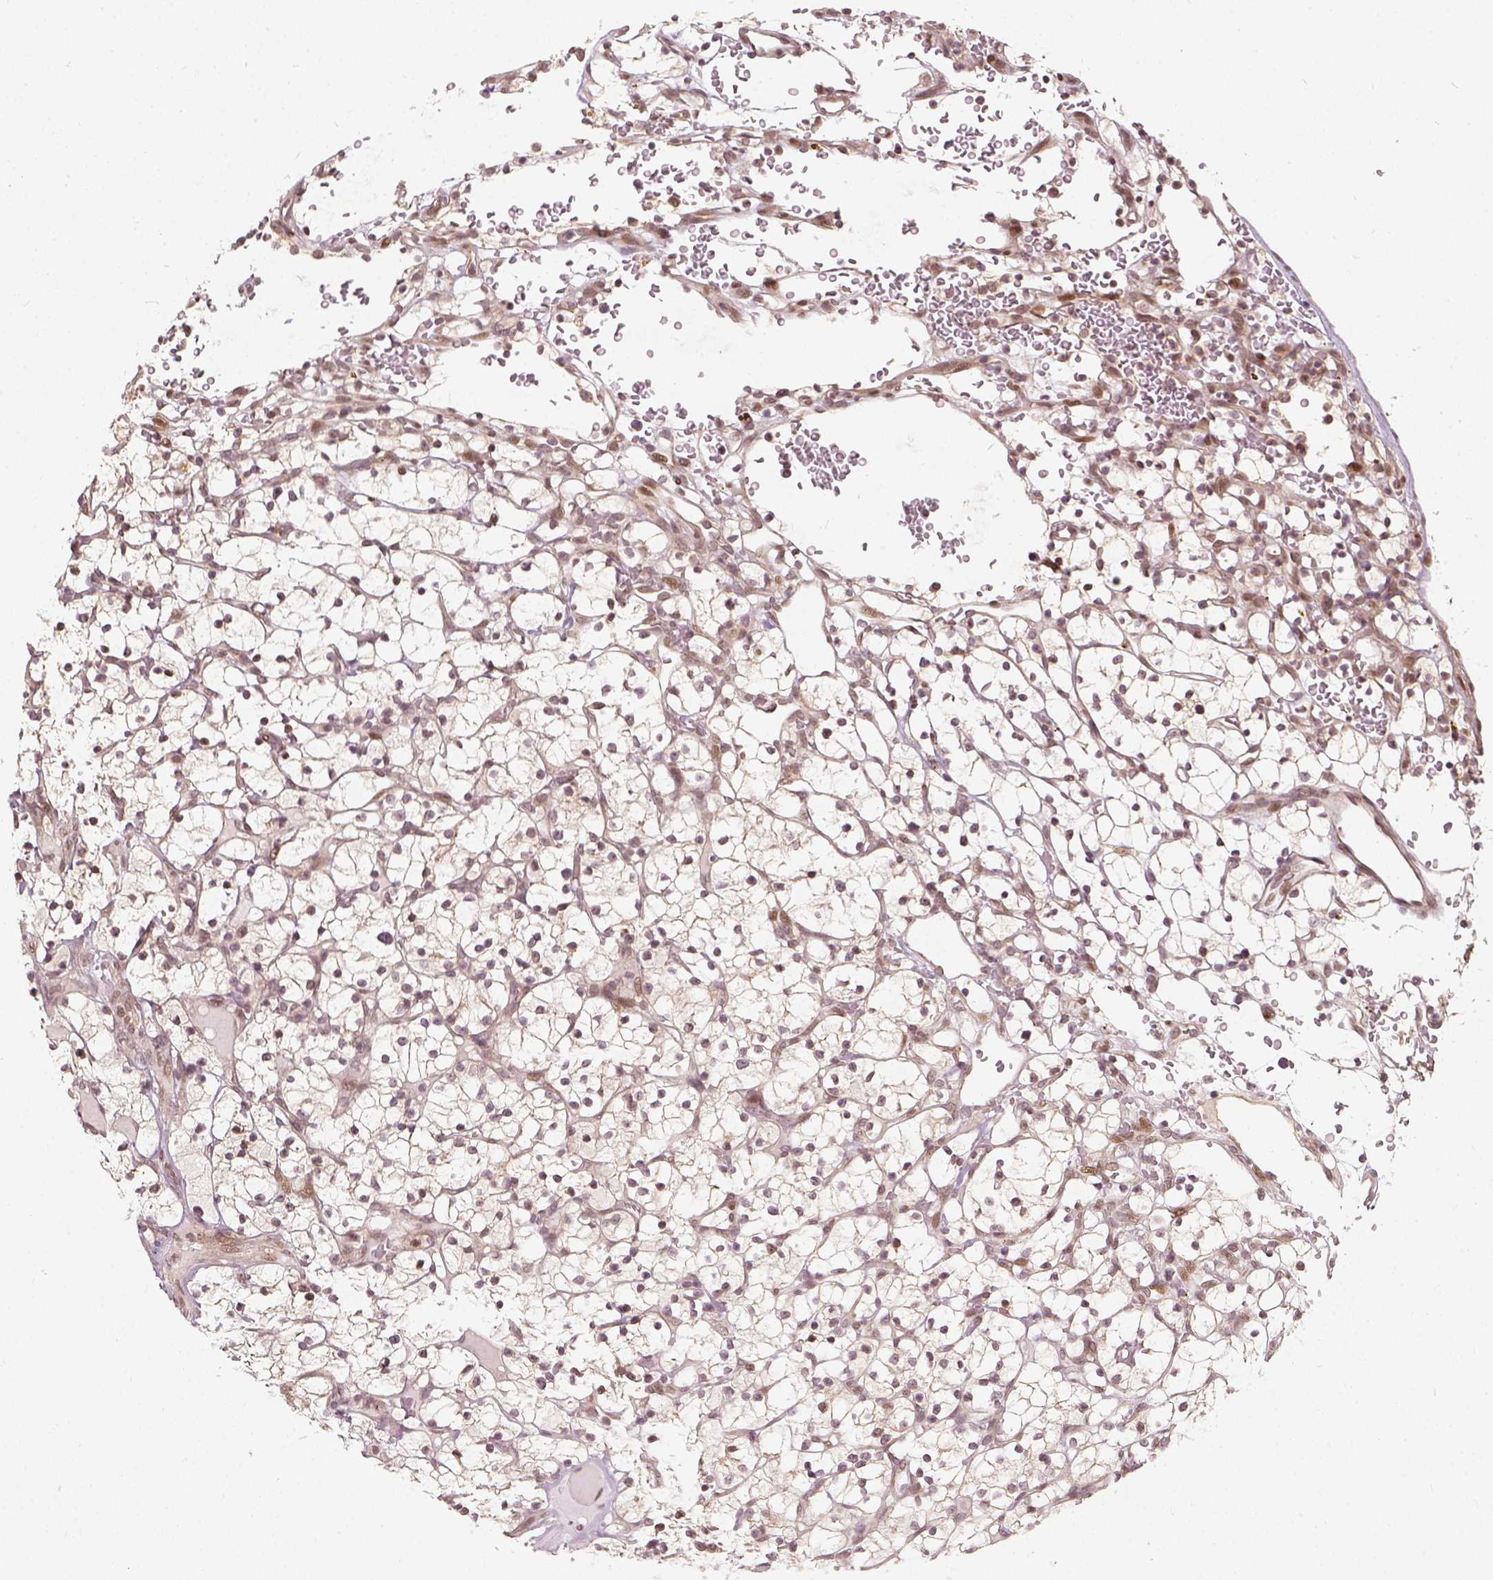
{"staining": {"intensity": "weak", "quantity": "25%-75%", "location": "cytoplasmic/membranous,nuclear"}, "tissue": "renal cancer", "cell_type": "Tumor cells", "image_type": "cancer", "snomed": [{"axis": "morphology", "description": "Adenocarcinoma, NOS"}, {"axis": "topography", "description": "Kidney"}], "caption": "DAB (3,3'-diaminobenzidine) immunohistochemical staining of renal adenocarcinoma shows weak cytoplasmic/membranous and nuclear protein positivity in about 25%-75% of tumor cells. (DAB (3,3'-diaminobenzidine) IHC with brightfield microscopy, high magnification).", "gene": "ZMAT3", "patient": {"sex": "female", "age": 64}}